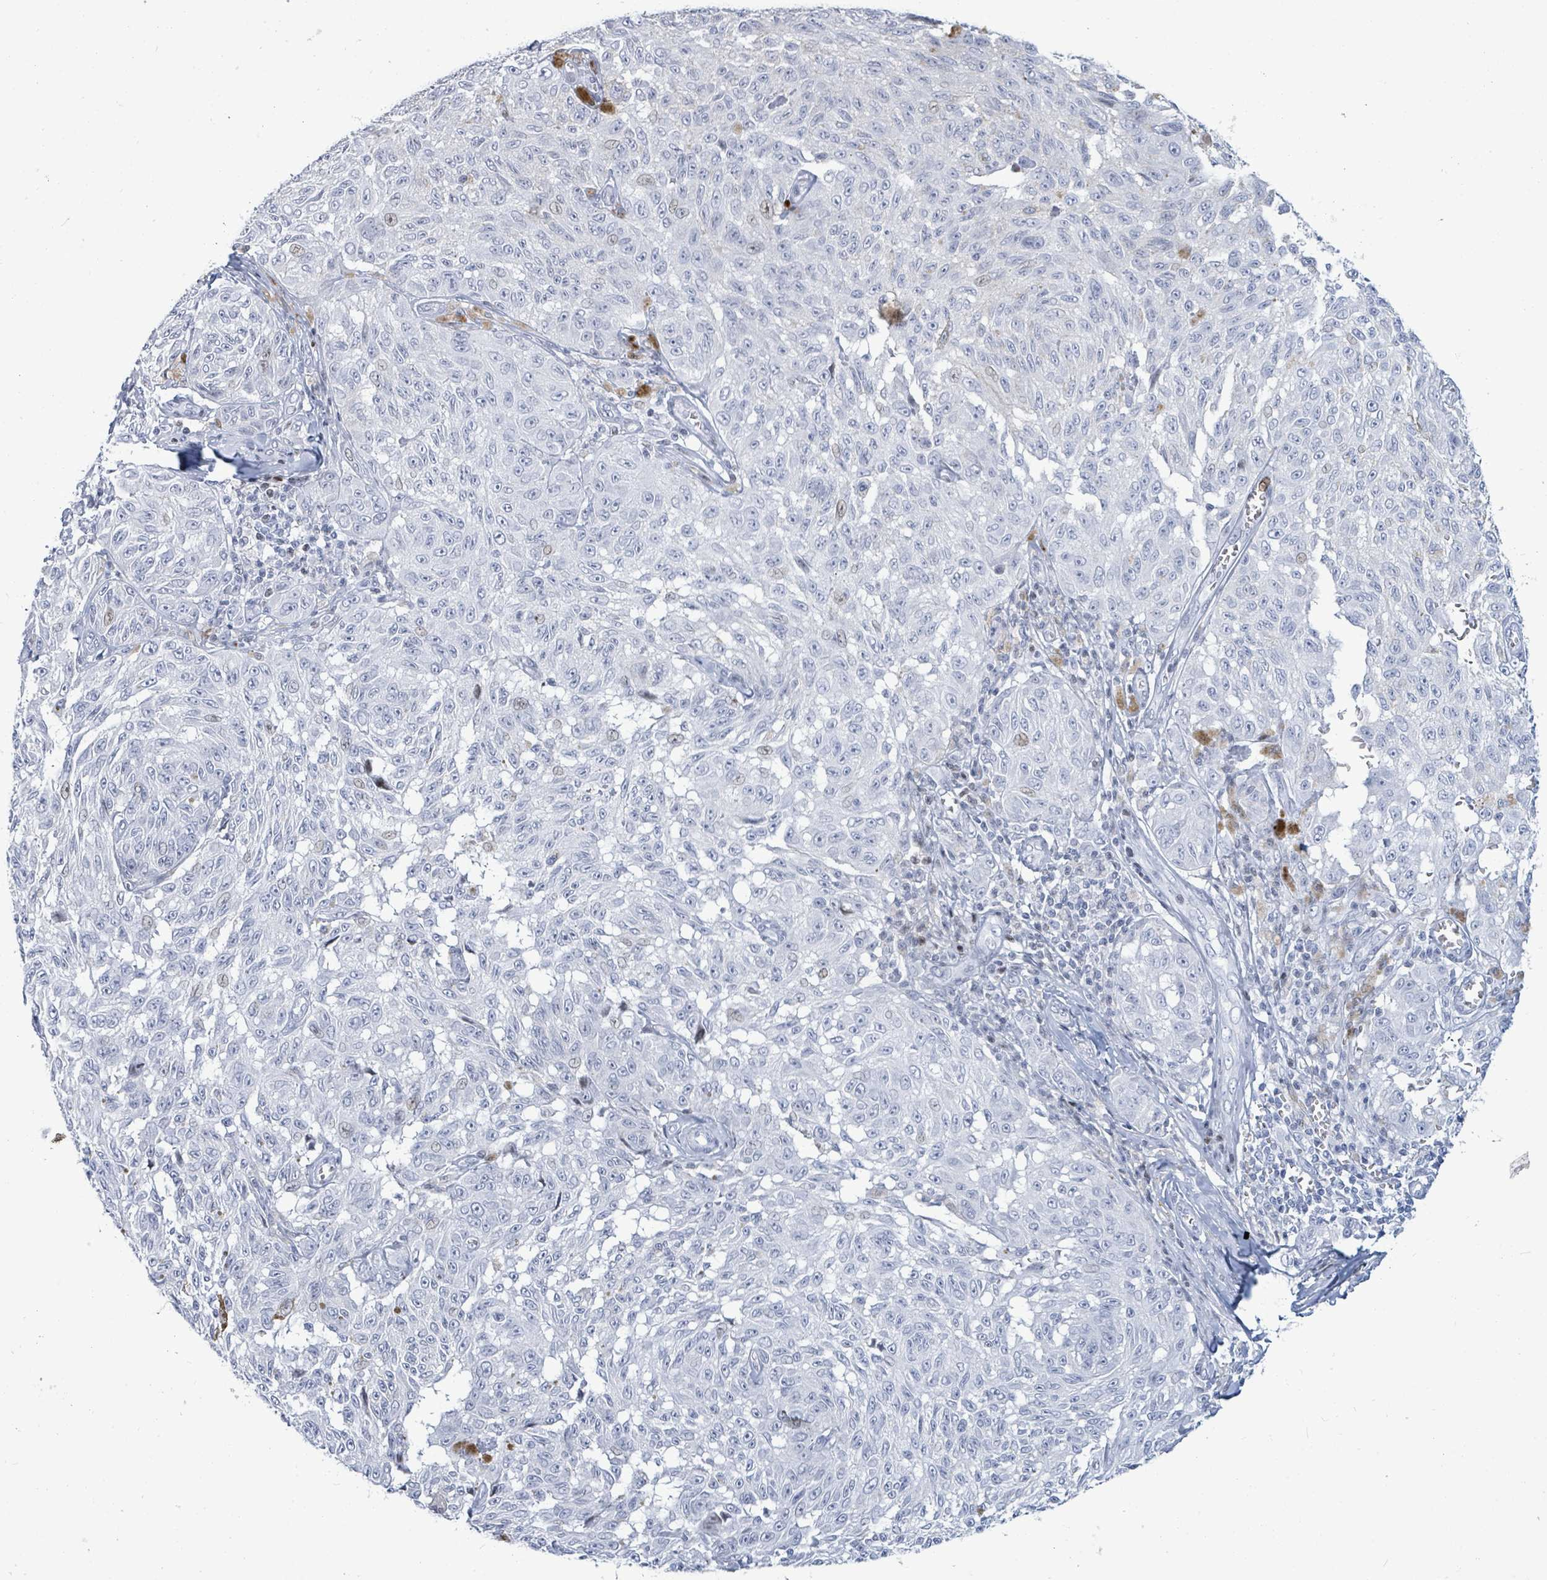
{"staining": {"intensity": "negative", "quantity": "none", "location": "none"}, "tissue": "melanoma", "cell_type": "Tumor cells", "image_type": "cancer", "snomed": [{"axis": "morphology", "description": "Malignant melanoma, NOS"}, {"axis": "topography", "description": "Skin"}], "caption": "Immunohistochemistry photomicrograph of neoplastic tissue: human malignant melanoma stained with DAB demonstrates no significant protein positivity in tumor cells.", "gene": "MALL", "patient": {"sex": "male", "age": 68}}